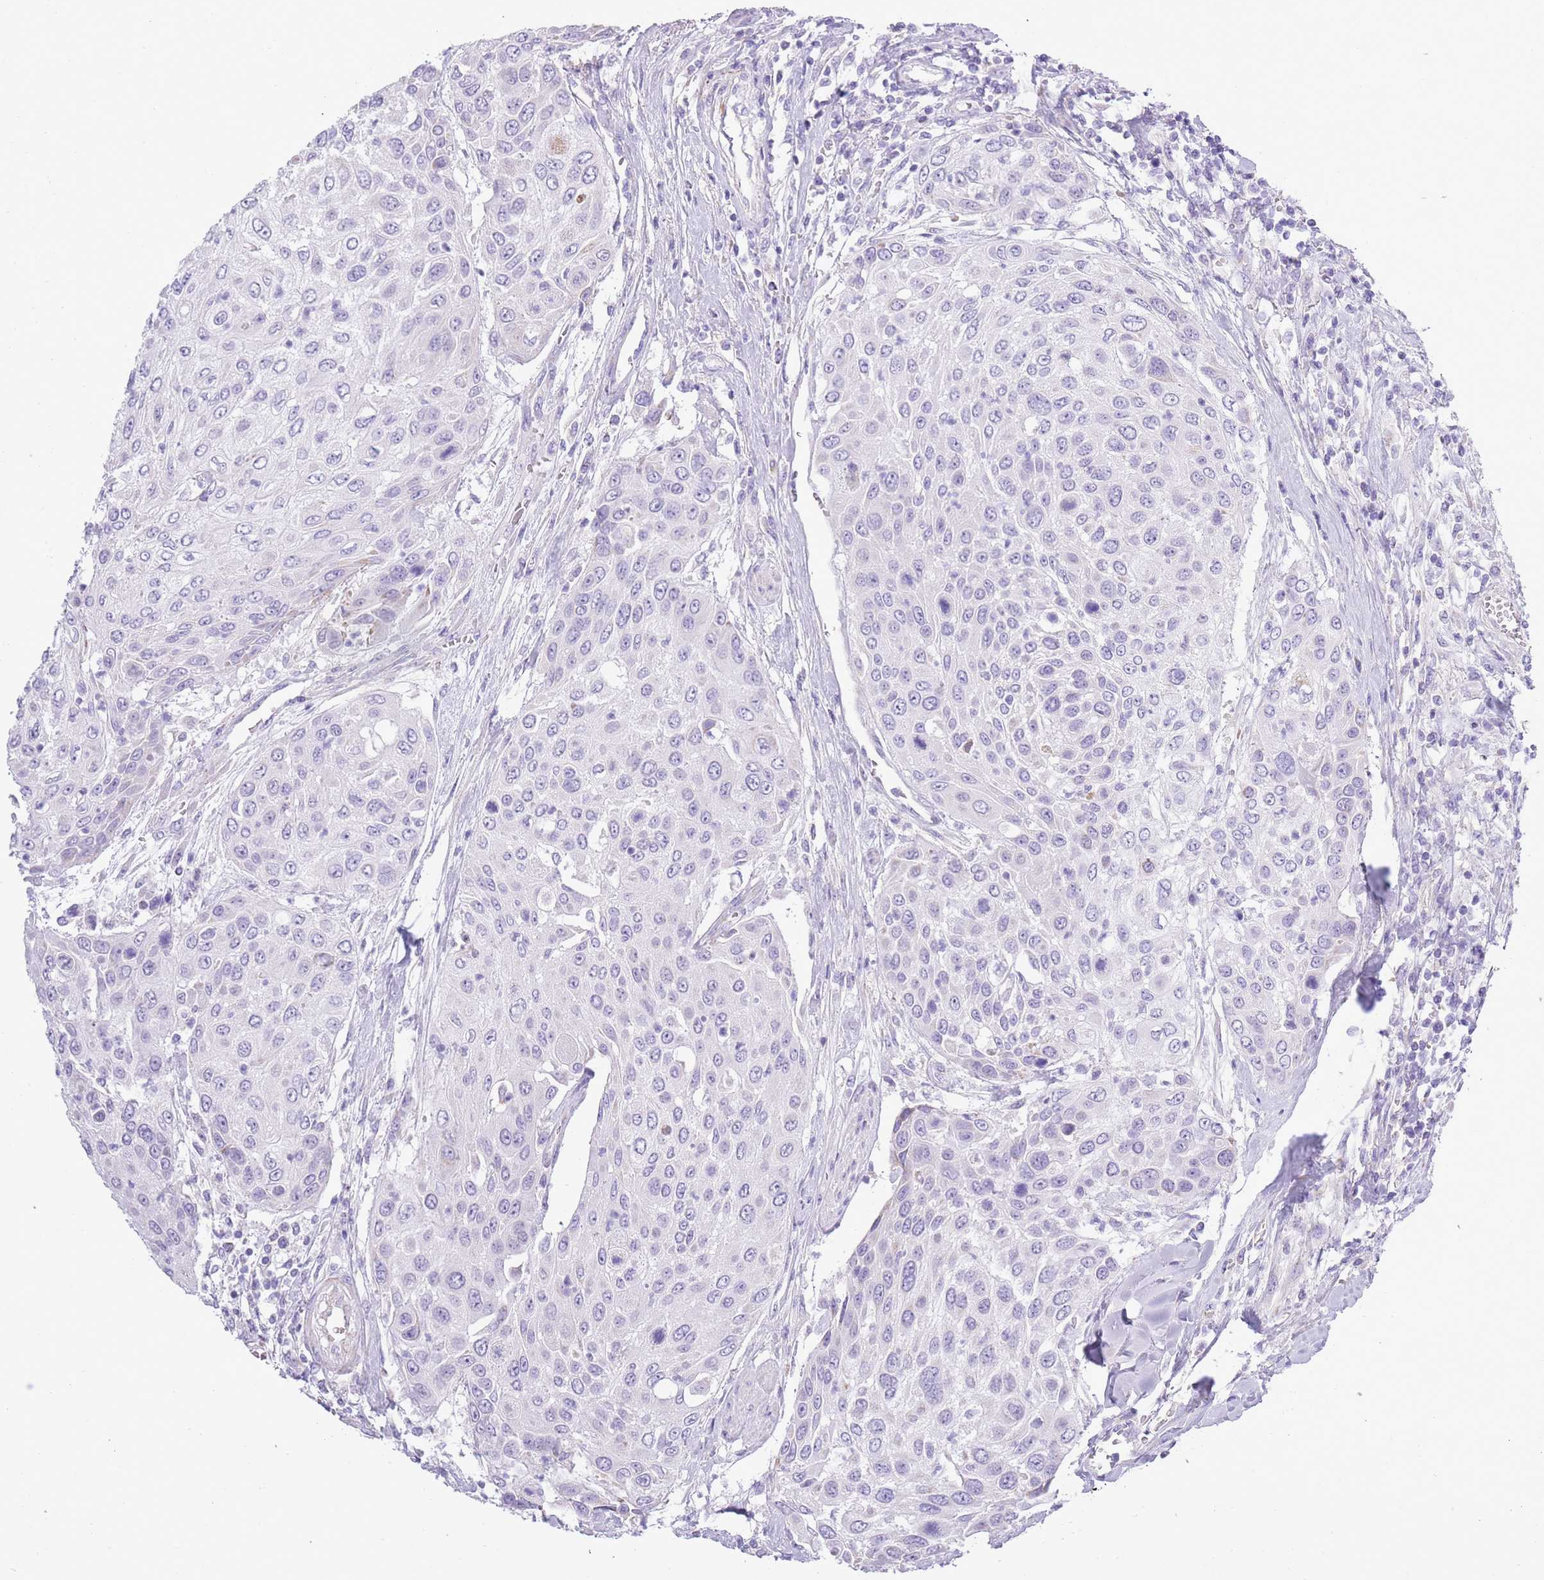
{"staining": {"intensity": "negative", "quantity": "none", "location": "none"}, "tissue": "urothelial cancer", "cell_type": "Tumor cells", "image_type": "cancer", "snomed": [{"axis": "morphology", "description": "Urothelial carcinoma, High grade"}, {"axis": "topography", "description": "Urinary bladder"}], "caption": "Immunohistochemical staining of human urothelial cancer shows no significant staining in tumor cells.", "gene": "MOCOS", "patient": {"sex": "female", "age": 79}}